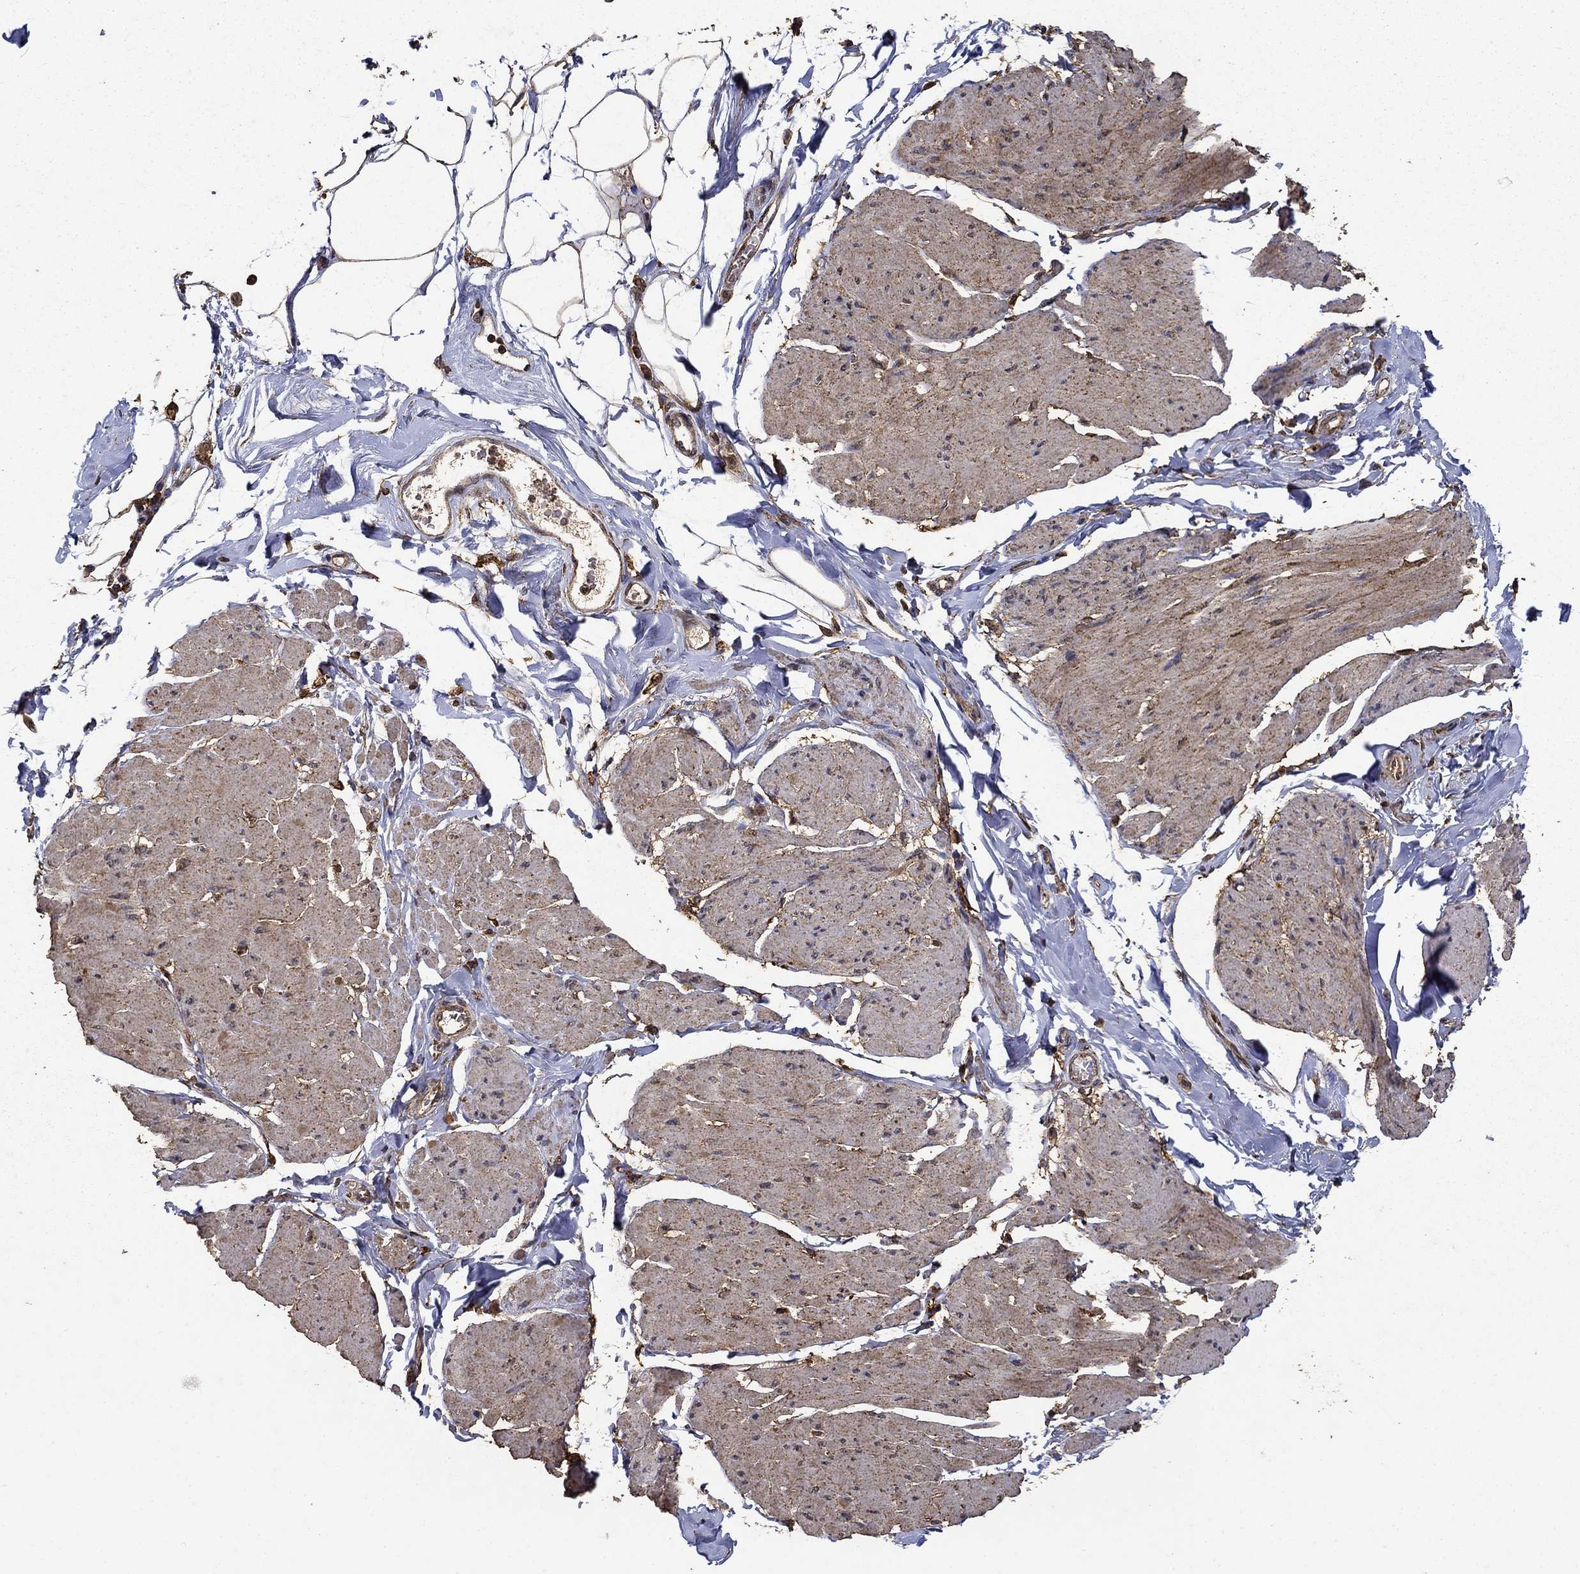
{"staining": {"intensity": "moderate", "quantity": "25%-75%", "location": "cytoplasmic/membranous"}, "tissue": "smooth muscle", "cell_type": "Smooth muscle cells", "image_type": "normal", "snomed": [{"axis": "morphology", "description": "Normal tissue, NOS"}, {"axis": "topography", "description": "Adipose tissue"}, {"axis": "topography", "description": "Smooth muscle"}, {"axis": "topography", "description": "Peripheral nerve tissue"}], "caption": "Benign smooth muscle was stained to show a protein in brown. There is medium levels of moderate cytoplasmic/membranous expression in about 25%-75% of smooth muscle cells. (Stains: DAB (3,3'-diaminobenzidine) in brown, nuclei in blue, Microscopy: brightfield microscopy at high magnification).", "gene": "IFRD1", "patient": {"sex": "male", "age": 83}}